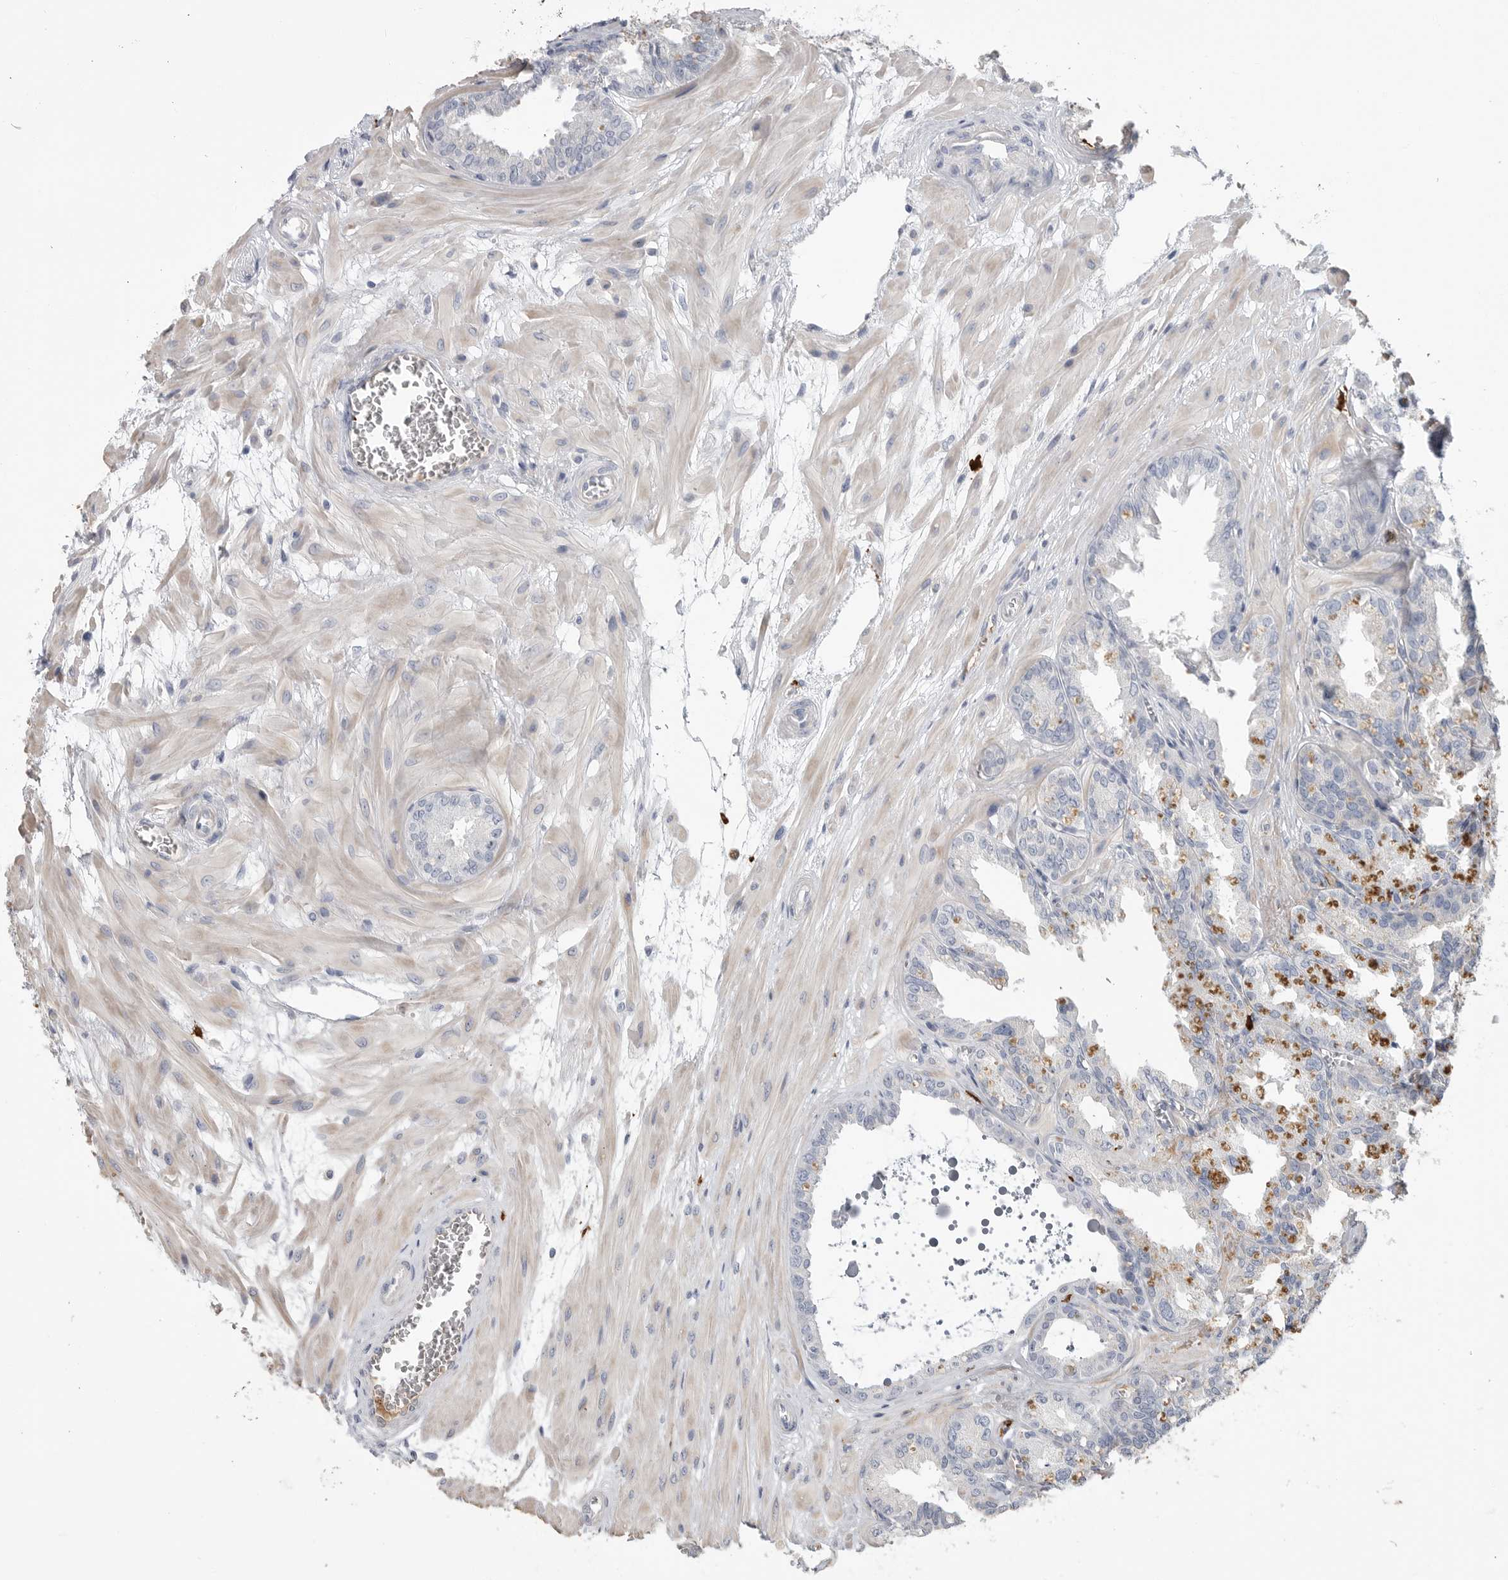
{"staining": {"intensity": "negative", "quantity": "none", "location": "none"}, "tissue": "seminal vesicle", "cell_type": "Glandular cells", "image_type": "normal", "snomed": [{"axis": "morphology", "description": "Normal tissue, NOS"}, {"axis": "topography", "description": "Prostate"}, {"axis": "topography", "description": "Seminal veicle"}], "caption": "This image is of unremarkable seminal vesicle stained with immunohistochemistry to label a protein in brown with the nuclei are counter-stained blue. There is no staining in glandular cells. Nuclei are stained in blue.", "gene": "CYB561D1", "patient": {"sex": "male", "age": 51}}